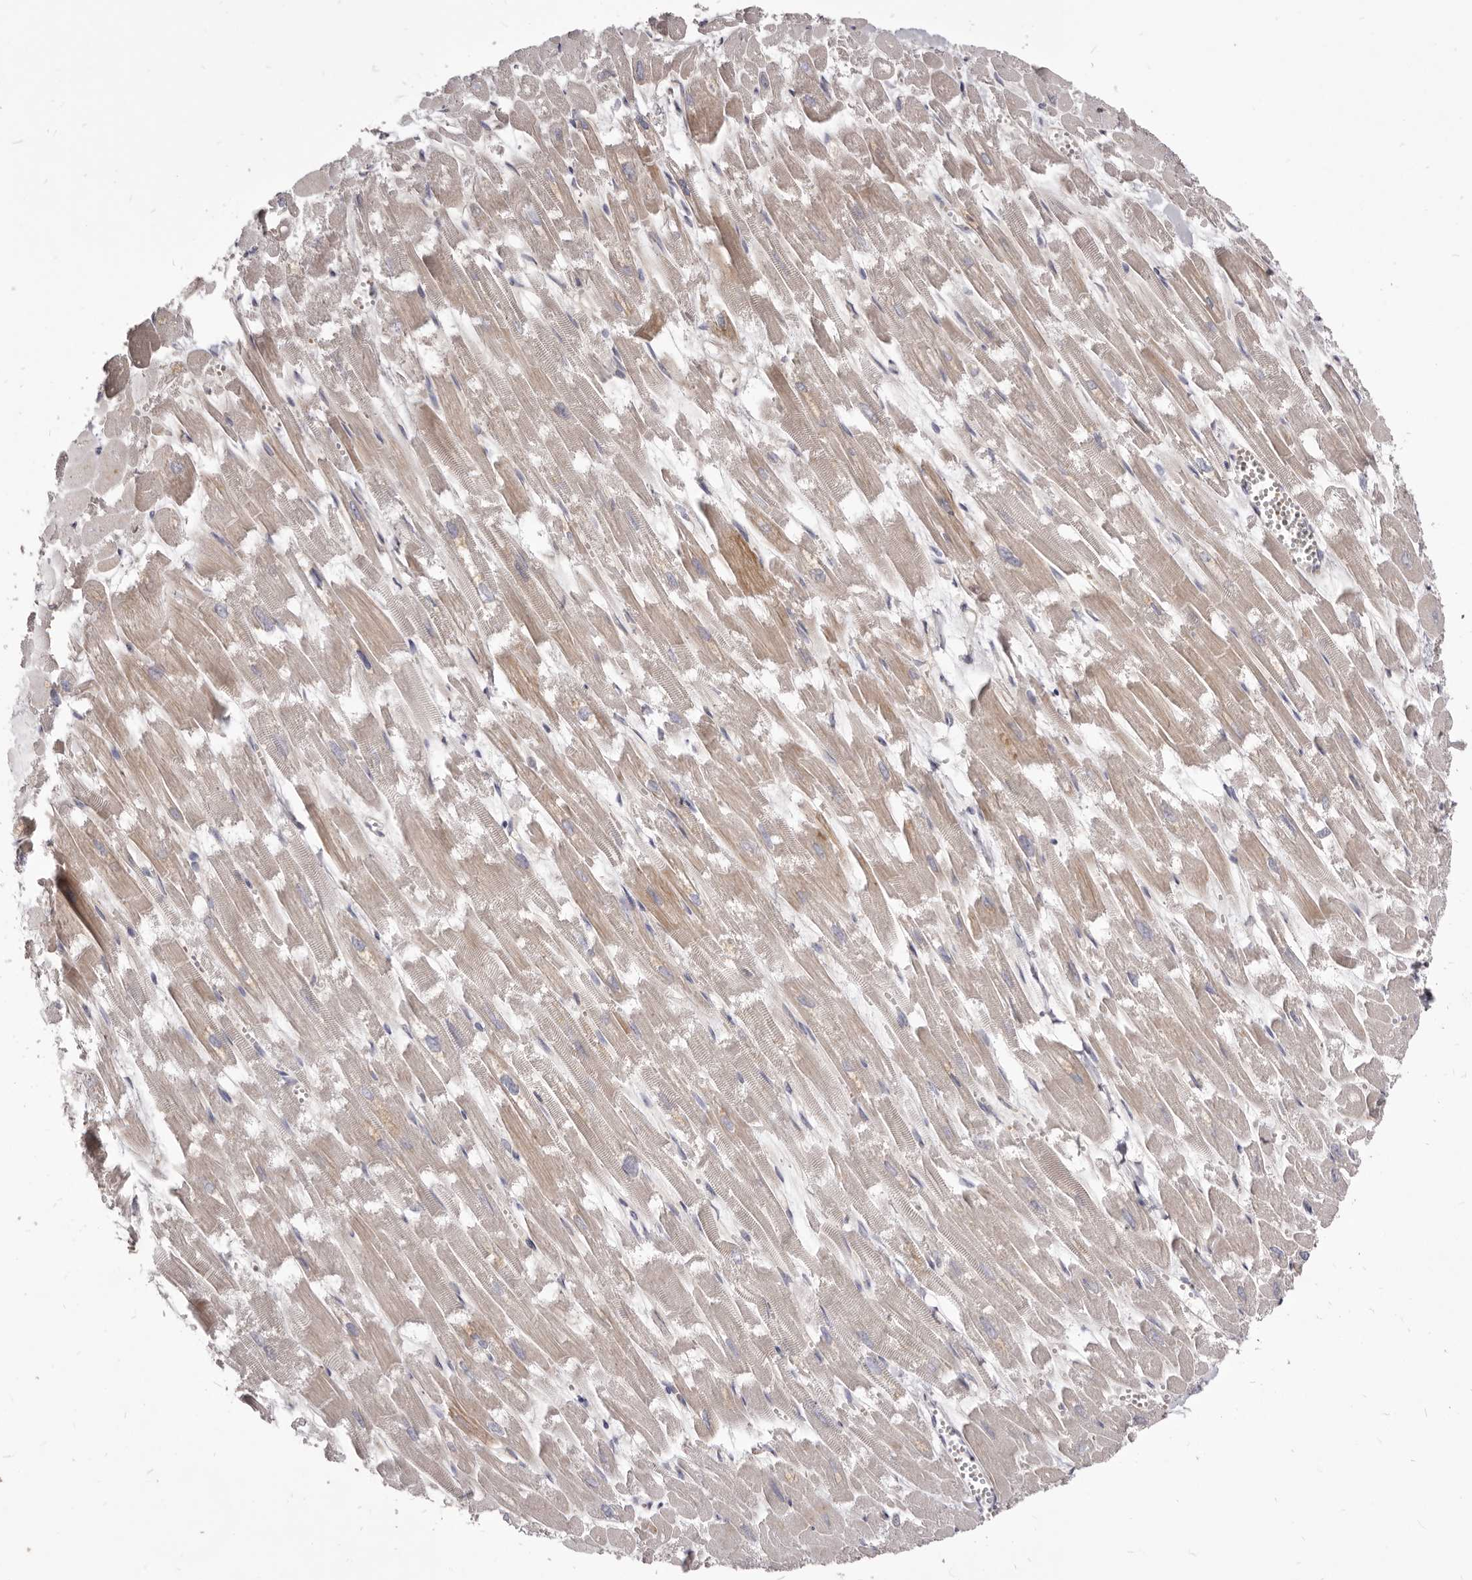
{"staining": {"intensity": "weak", "quantity": "<25%", "location": "cytoplasmic/membranous"}, "tissue": "heart muscle", "cell_type": "Cardiomyocytes", "image_type": "normal", "snomed": [{"axis": "morphology", "description": "Normal tissue, NOS"}, {"axis": "topography", "description": "Heart"}], "caption": "Heart muscle stained for a protein using IHC displays no expression cardiomyocytes.", "gene": "FAS", "patient": {"sex": "male", "age": 54}}